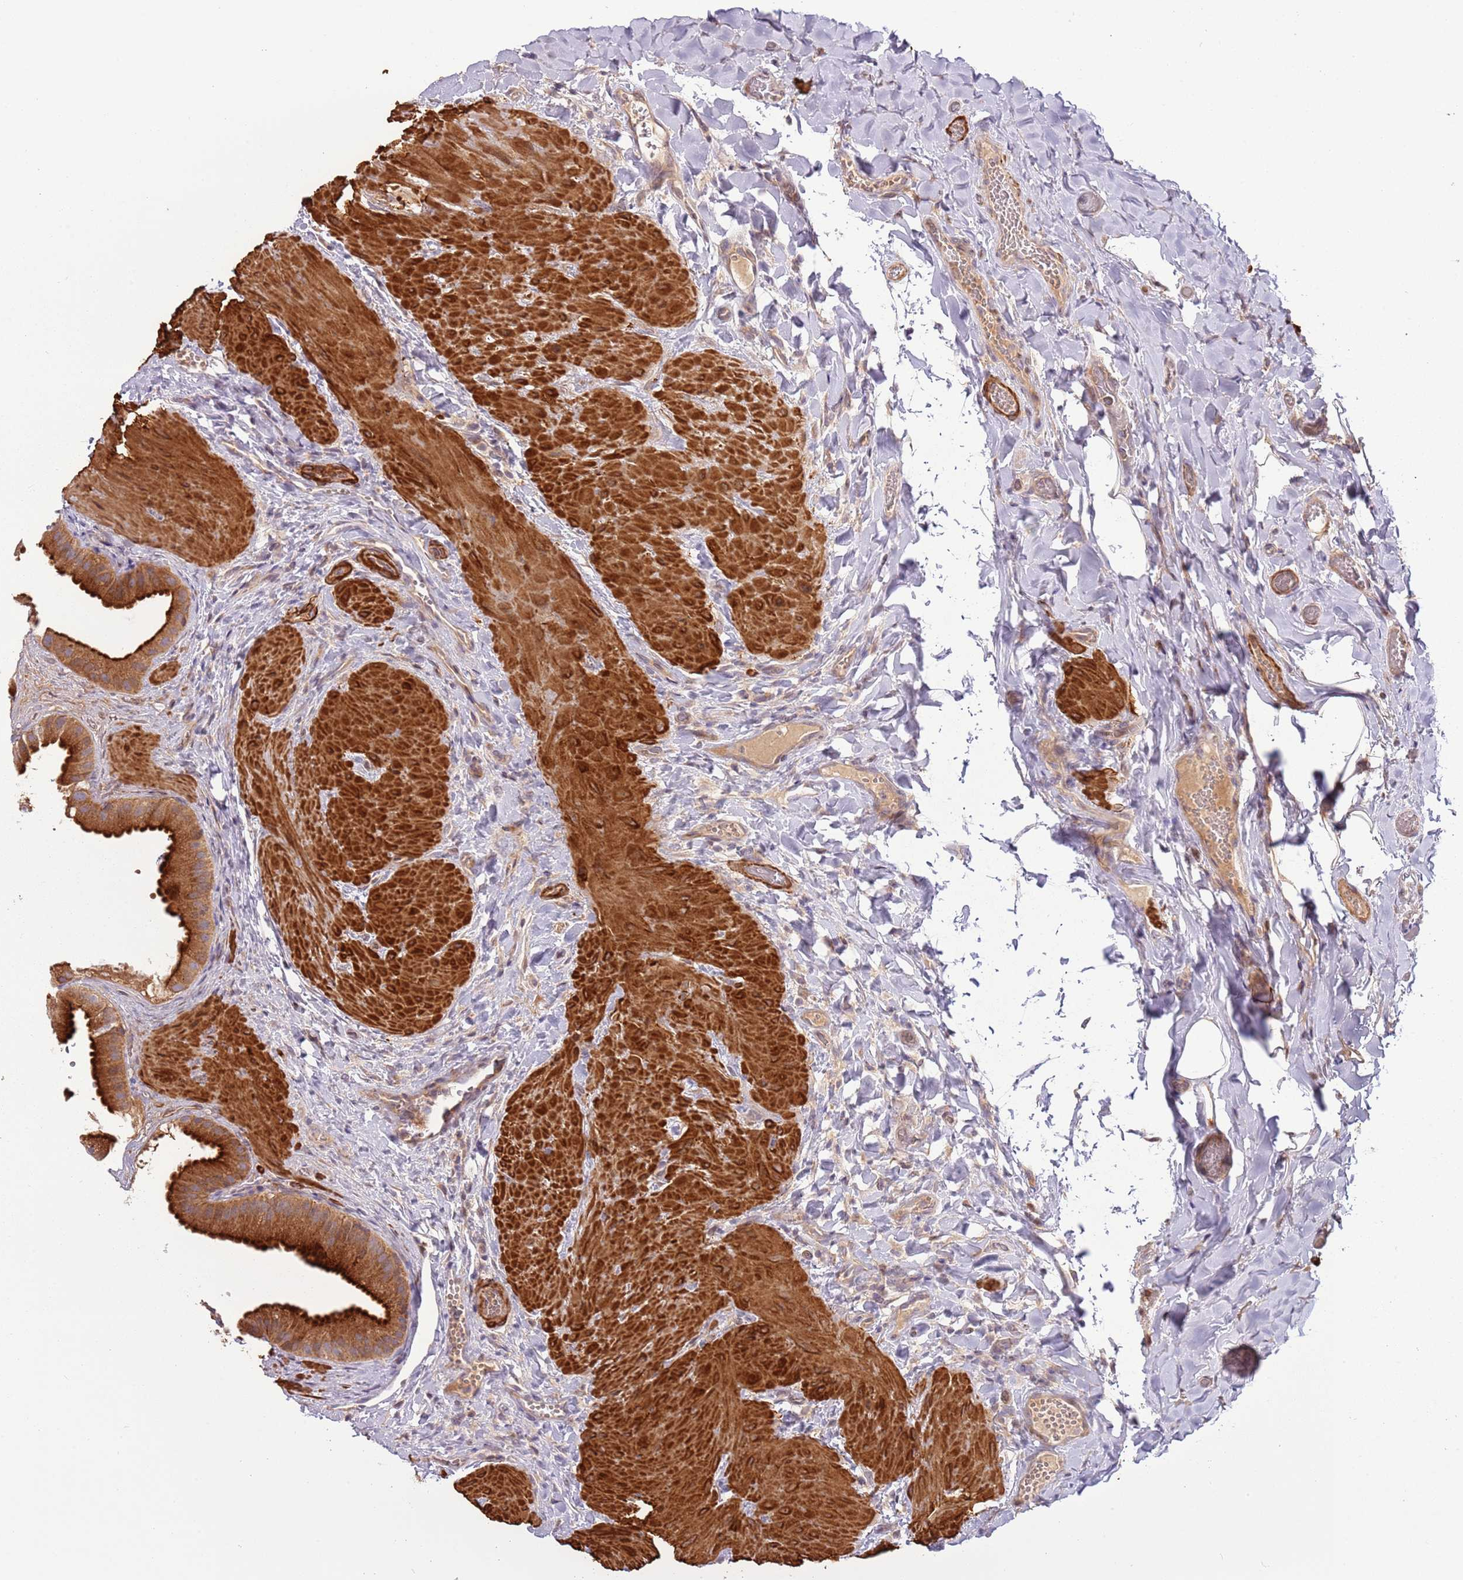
{"staining": {"intensity": "strong", "quantity": ">75%", "location": "cytoplasmic/membranous"}, "tissue": "gallbladder", "cell_type": "Glandular cells", "image_type": "normal", "snomed": [{"axis": "morphology", "description": "Normal tissue, NOS"}, {"axis": "topography", "description": "Gallbladder"}], "caption": "Human gallbladder stained for a protein (brown) displays strong cytoplasmic/membranous positive expression in about >75% of glandular cells.", "gene": "RNF128", "patient": {"sex": "male", "age": 55}}